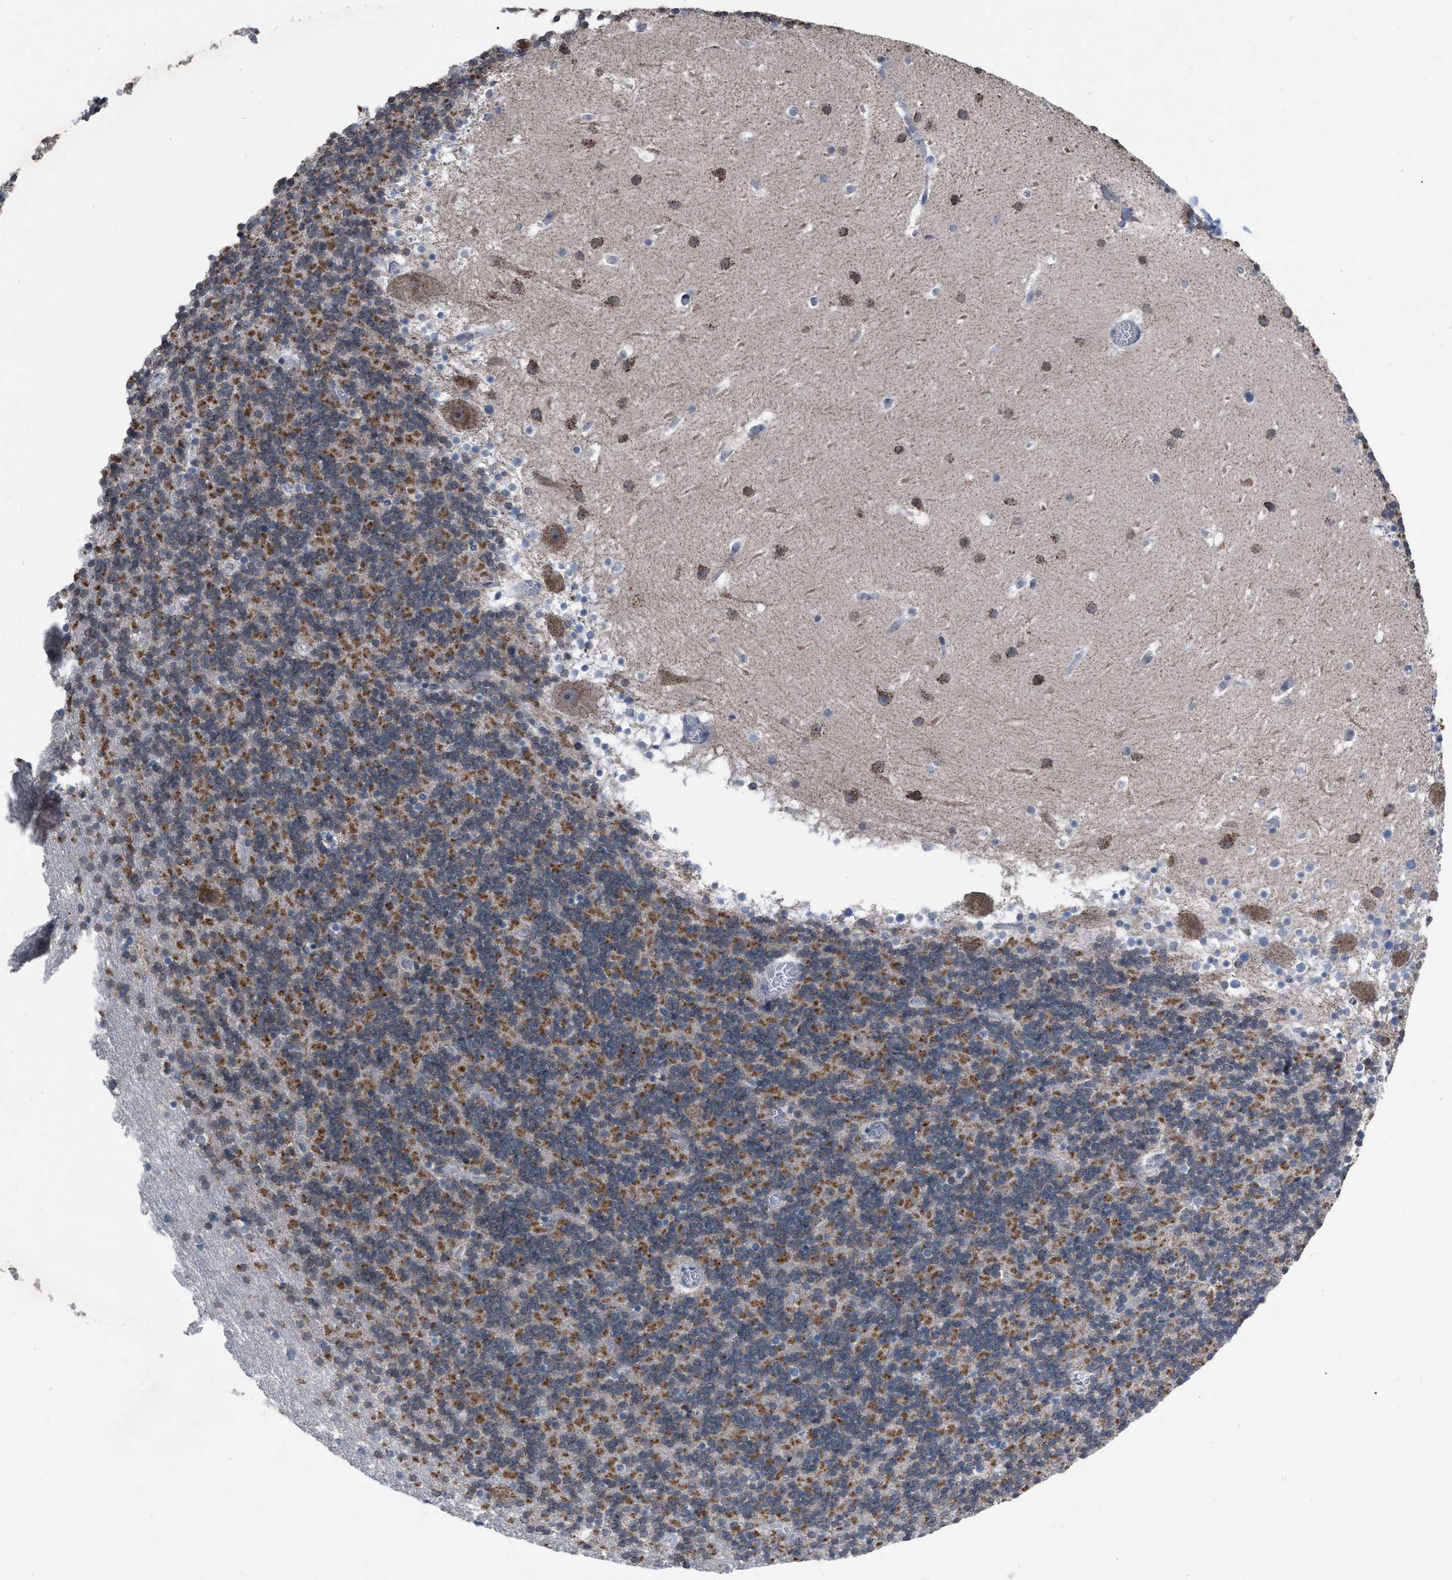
{"staining": {"intensity": "moderate", "quantity": "25%-75%", "location": "cytoplasmic/membranous"}, "tissue": "cerebellum", "cell_type": "Cells in granular layer", "image_type": "normal", "snomed": [{"axis": "morphology", "description": "Normal tissue, NOS"}, {"axis": "topography", "description": "Cerebellum"}], "caption": "High-magnification brightfield microscopy of benign cerebellum stained with DAB (brown) and counterstained with hematoxylin (blue). cells in granular layer exhibit moderate cytoplasmic/membranous positivity is seen in about25%-75% of cells.", "gene": "DDX56", "patient": {"sex": "male", "age": 45}}